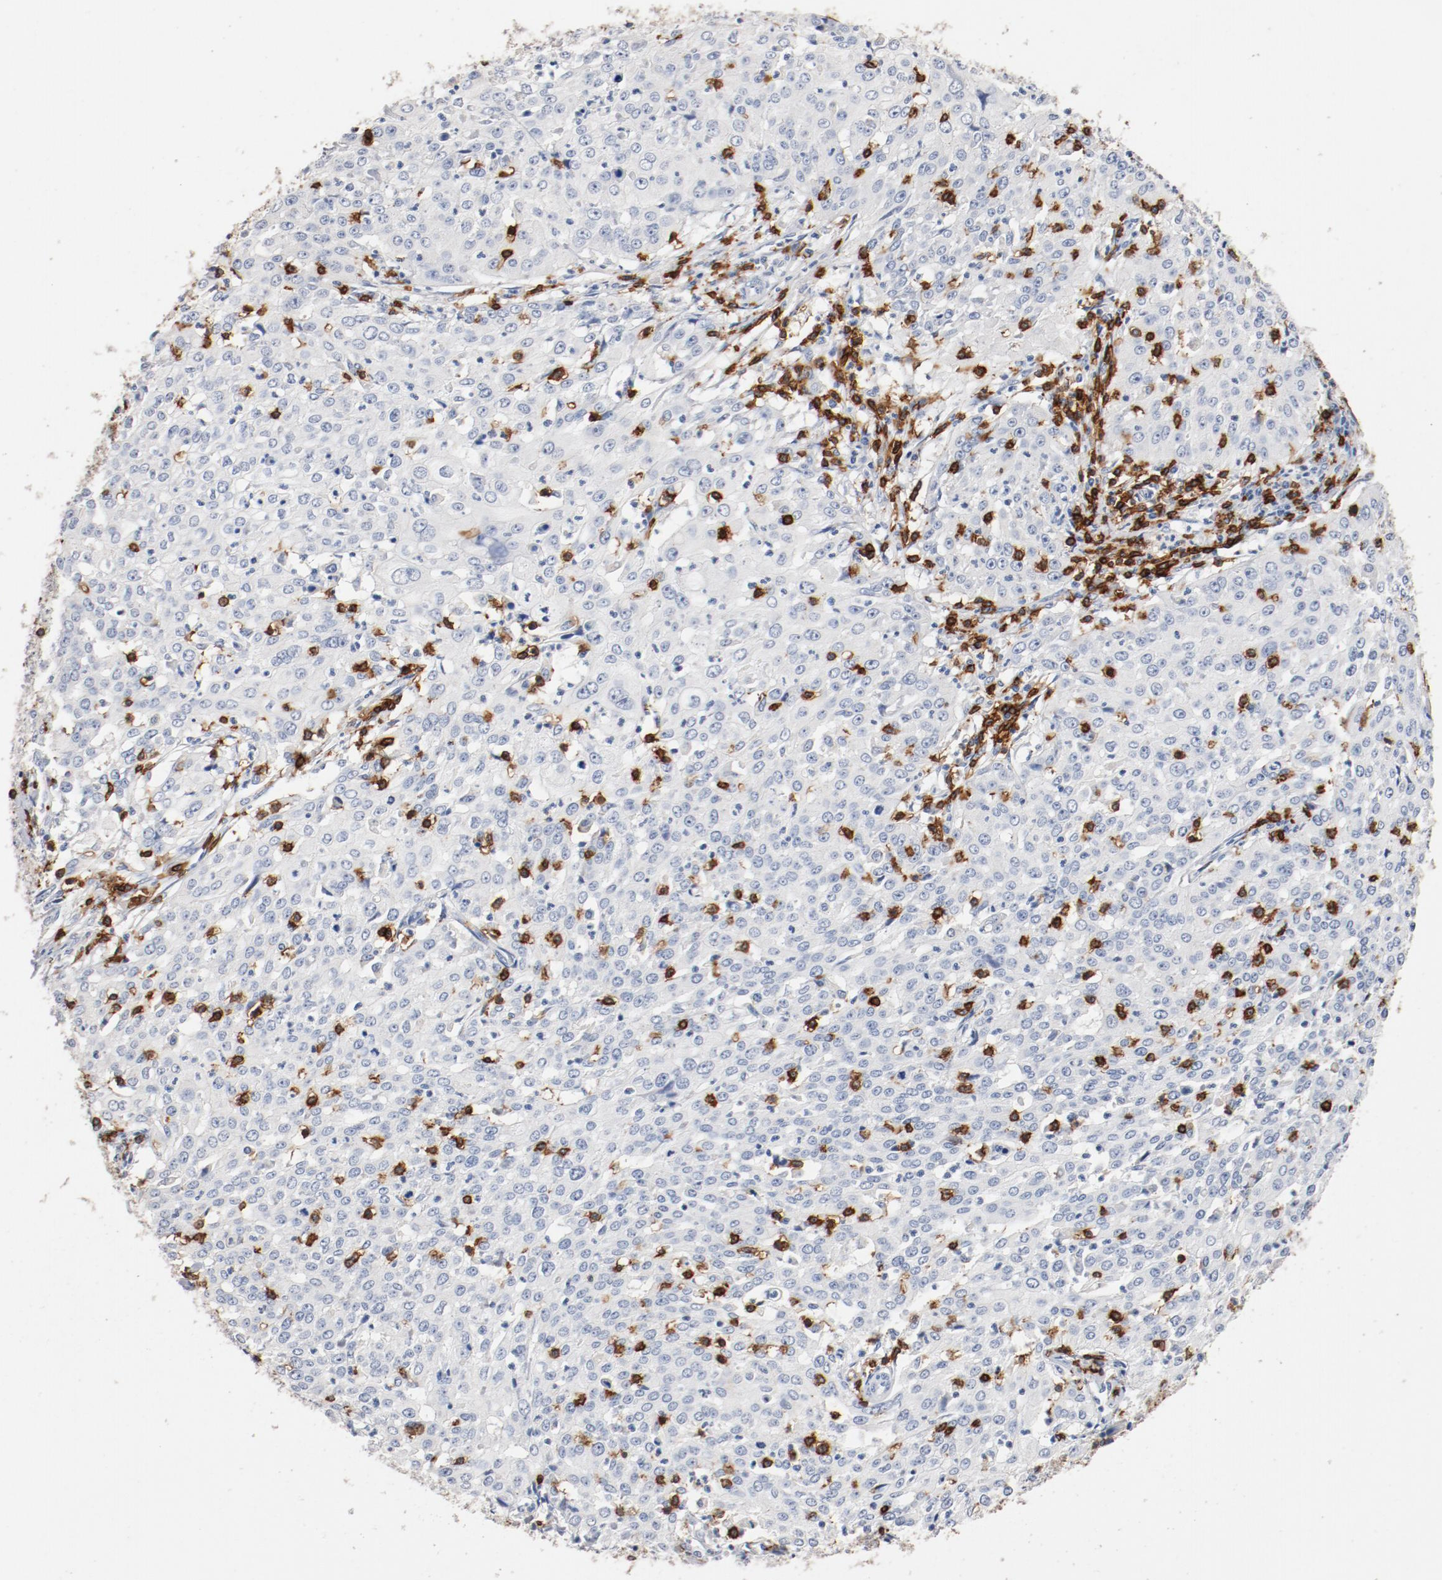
{"staining": {"intensity": "negative", "quantity": "none", "location": "none"}, "tissue": "cervical cancer", "cell_type": "Tumor cells", "image_type": "cancer", "snomed": [{"axis": "morphology", "description": "Squamous cell carcinoma, NOS"}, {"axis": "topography", "description": "Cervix"}], "caption": "IHC micrograph of neoplastic tissue: human squamous cell carcinoma (cervical) stained with DAB reveals no significant protein staining in tumor cells.", "gene": "CD247", "patient": {"sex": "female", "age": 39}}